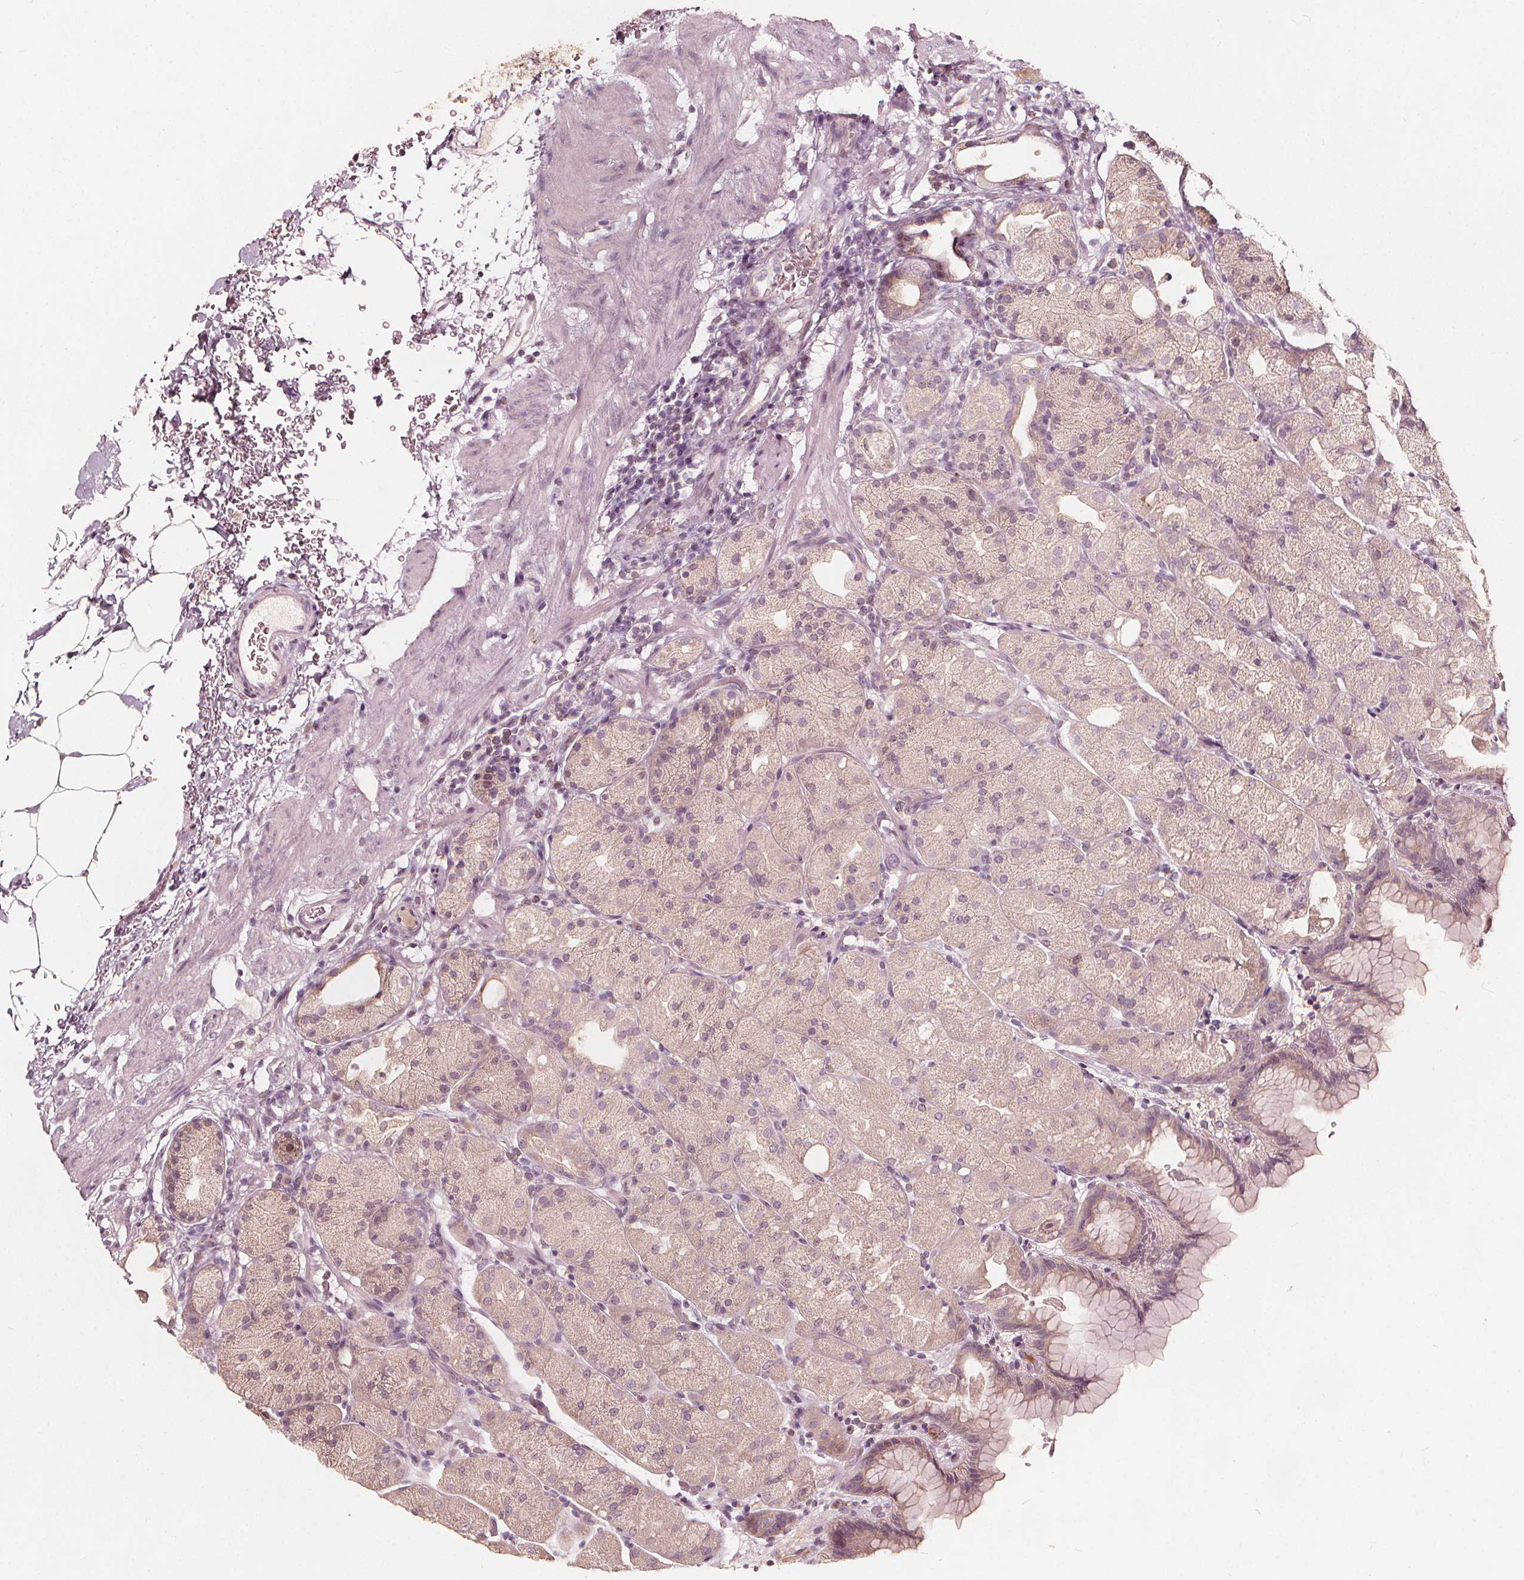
{"staining": {"intensity": "weak", "quantity": ">75%", "location": "cytoplasmic/membranous"}, "tissue": "stomach", "cell_type": "Glandular cells", "image_type": "normal", "snomed": [{"axis": "morphology", "description": "Normal tissue, NOS"}, {"axis": "topography", "description": "Stomach, upper"}, {"axis": "topography", "description": "Stomach"}, {"axis": "topography", "description": "Stomach, lower"}], "caption": "IHC (DAB (3,3'-diaminobenzidine)) staining of normal human stomach reveals weak cytoplasmic/membranous protein staining in about >75% of glandular cells.", "gene": "NPC1L1", "patient": {"sex": "male", "age": 62}}